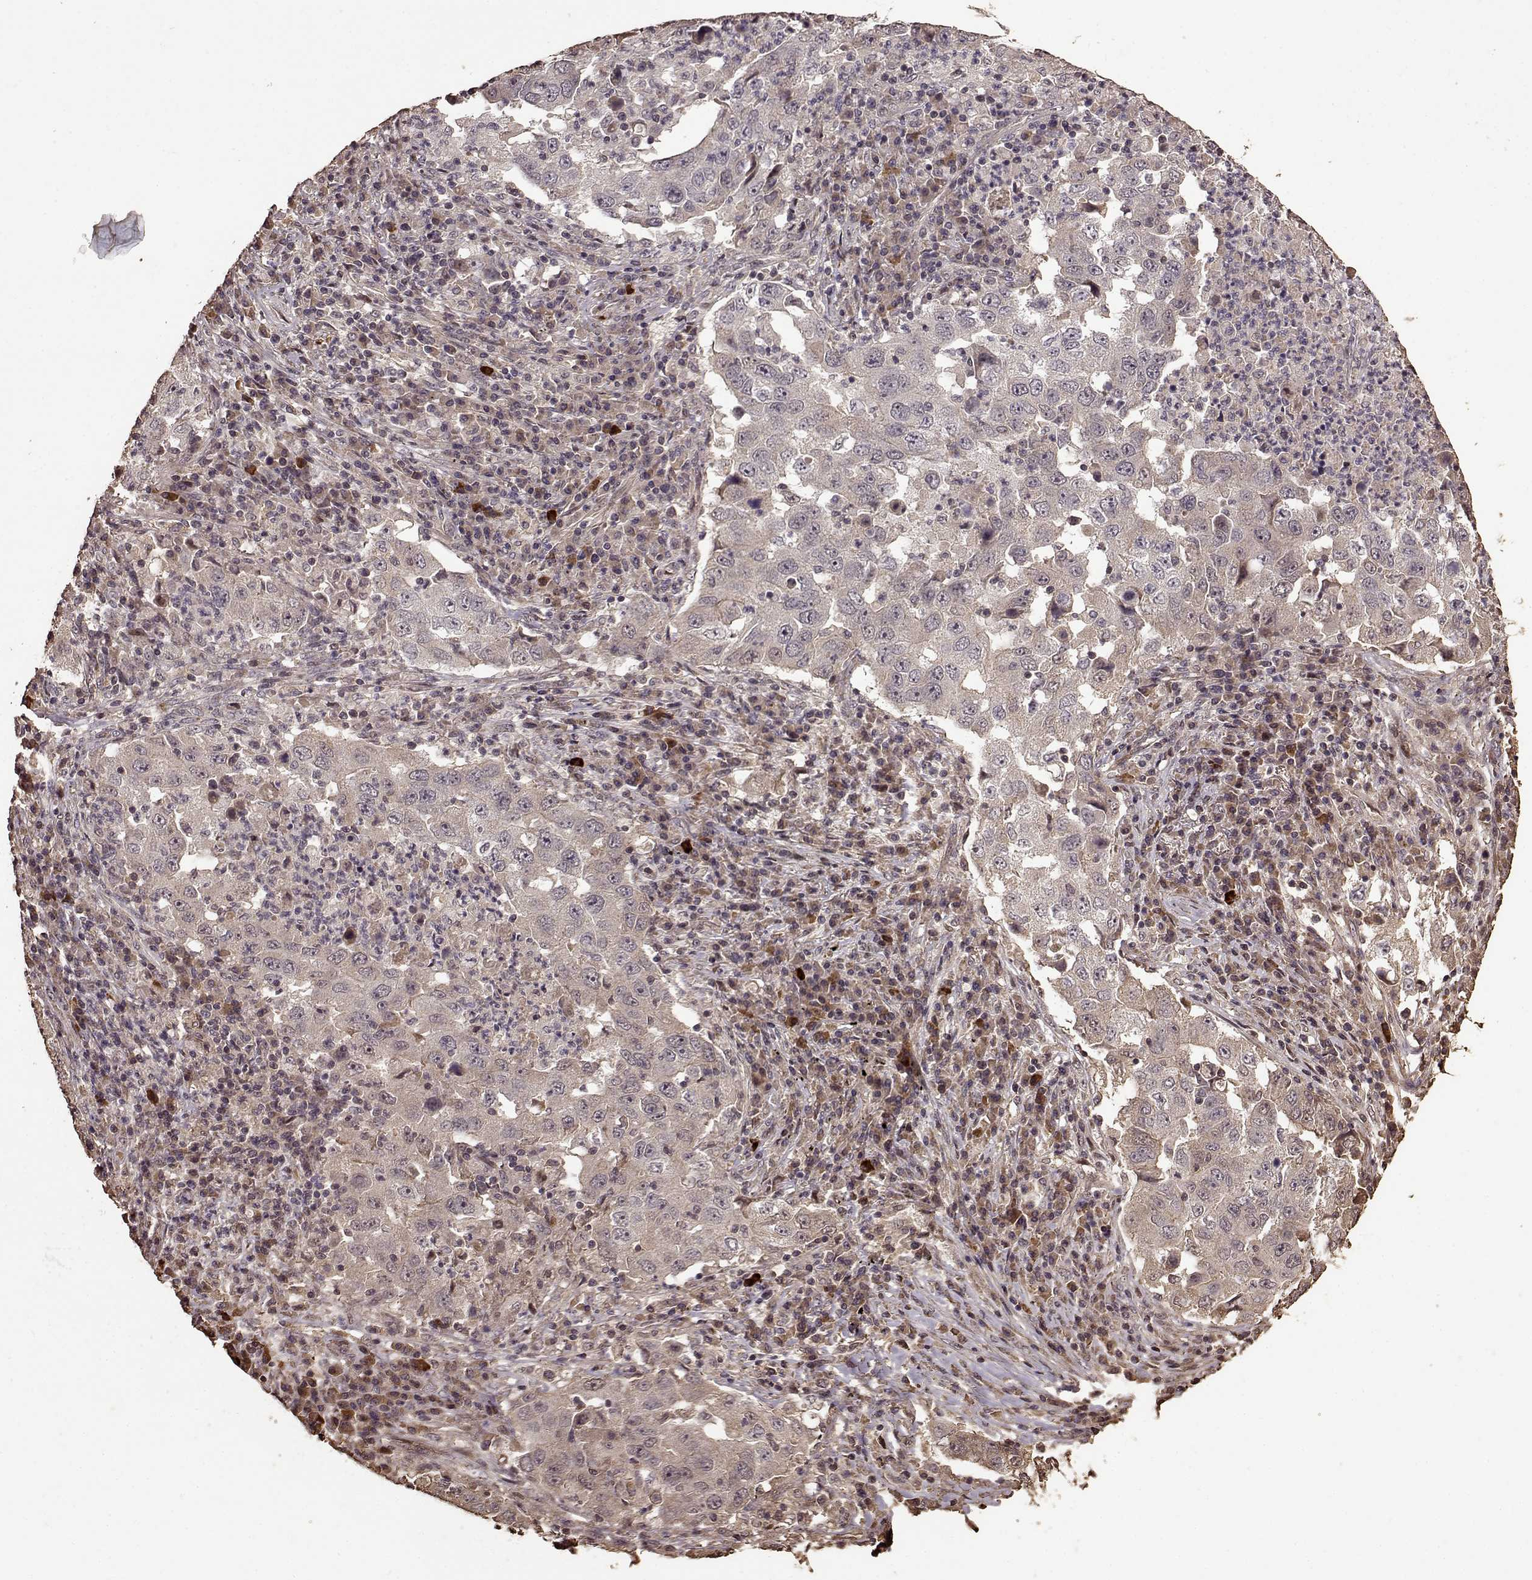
{"staining": {"intensity": "weak", "quantity": "<25%", "location": "cytoplasmic/membranous"}, "tissue": "lung cancer", "cell_type": "Tumor cells", "image_type": "cancer", "snomed": [{"axis": "morphology", "description": "Adenocarcinoma, NOS"}, {"axis": "topography", "description": "Lung"}], "caption": "Protein analysis of lung cancer shows no significant staining in tumor cells.", "gene": "FBXW11", "patient": {"sex": "male", "age": 73}}